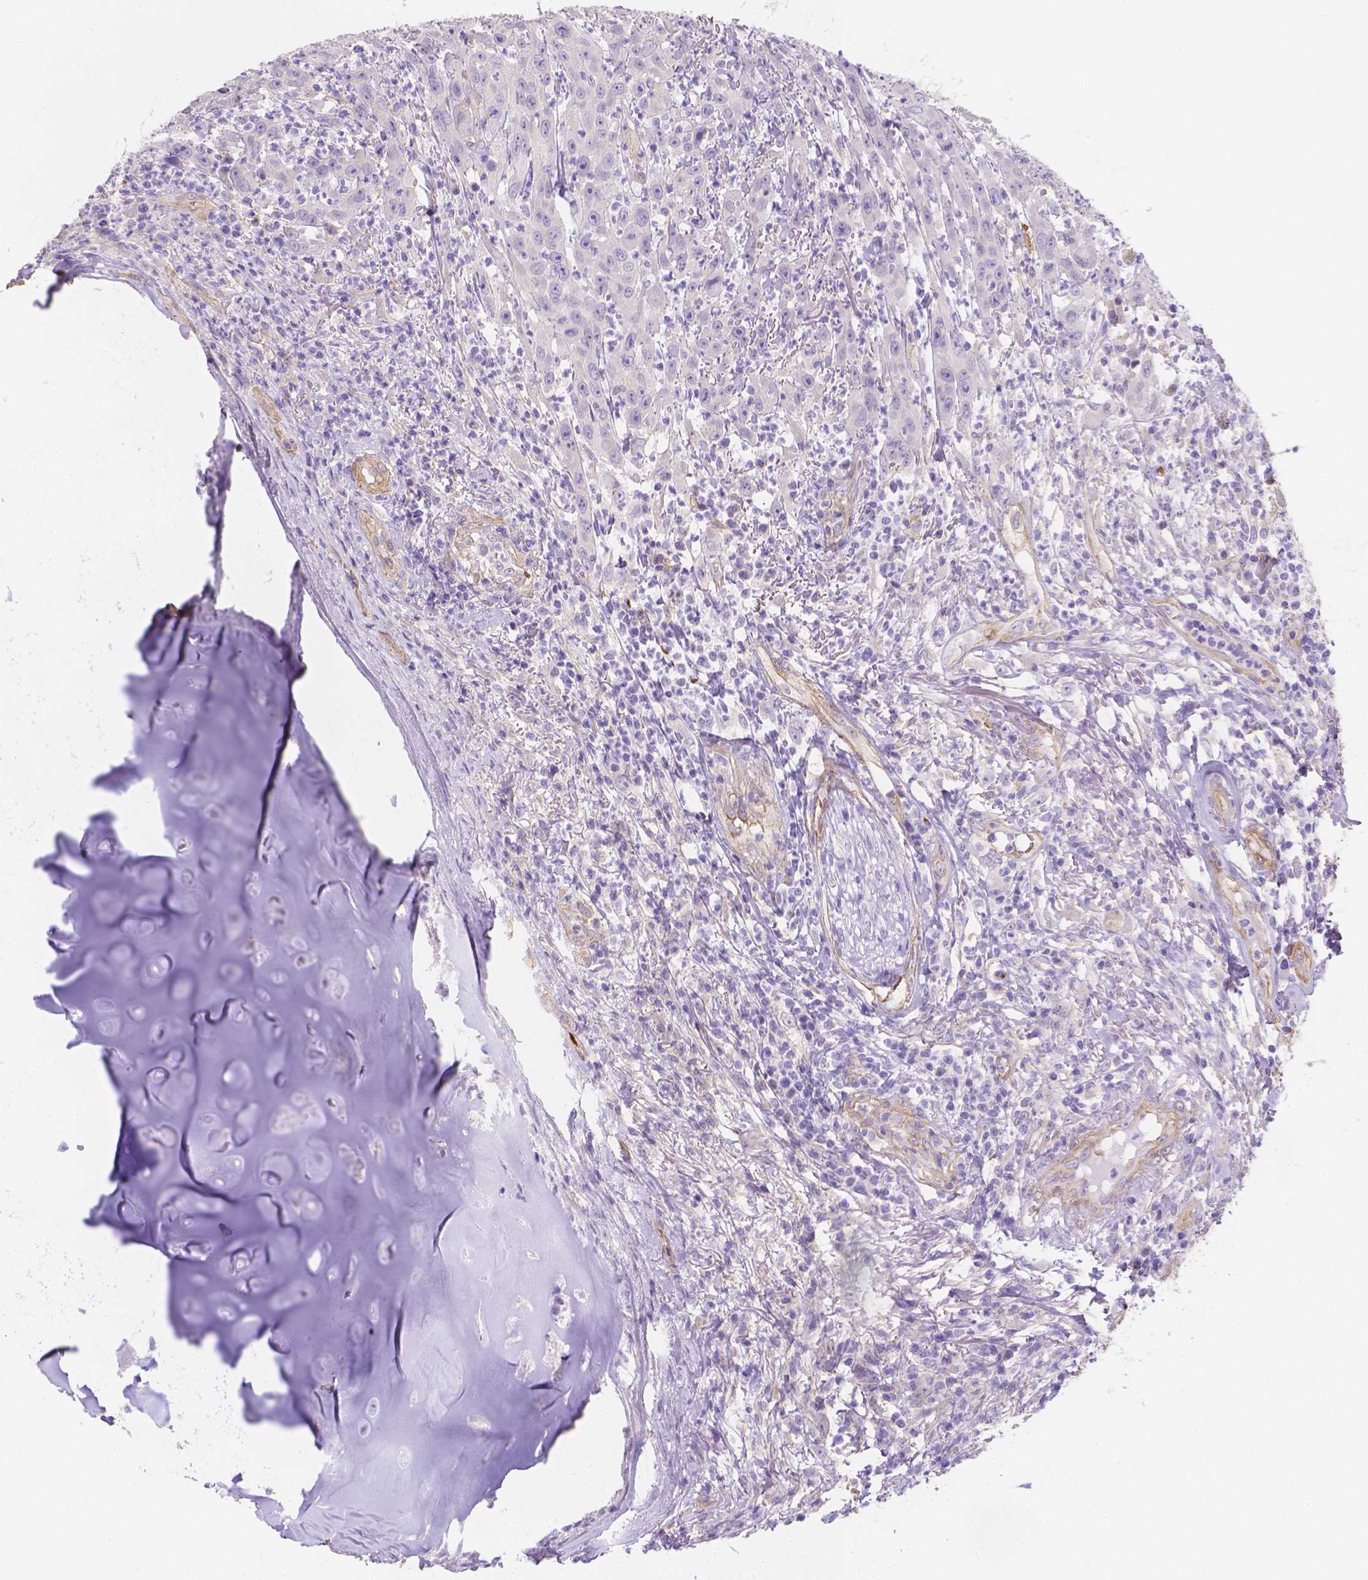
{"staining": {"intensity": "negative", "quantity": "none", "location": "none"}, "tissue": "head and neck cancer", "cell_type": "Tumor cells", "image_type": "cancer", "snomed": [{"axis": "morphology", "description": "Squamous cell carcinoma, NOS"}, {"axis": "topography", "description": "Skin"}, {"axis": "topography", "description": "Head-Neck"}], "caption": "Immunohistochemical staining of human head and neck cancer displays no significant positivity in tumor cells.", "gene": "SLC40A1", "patient": {"sex": "male", "age": 80}}